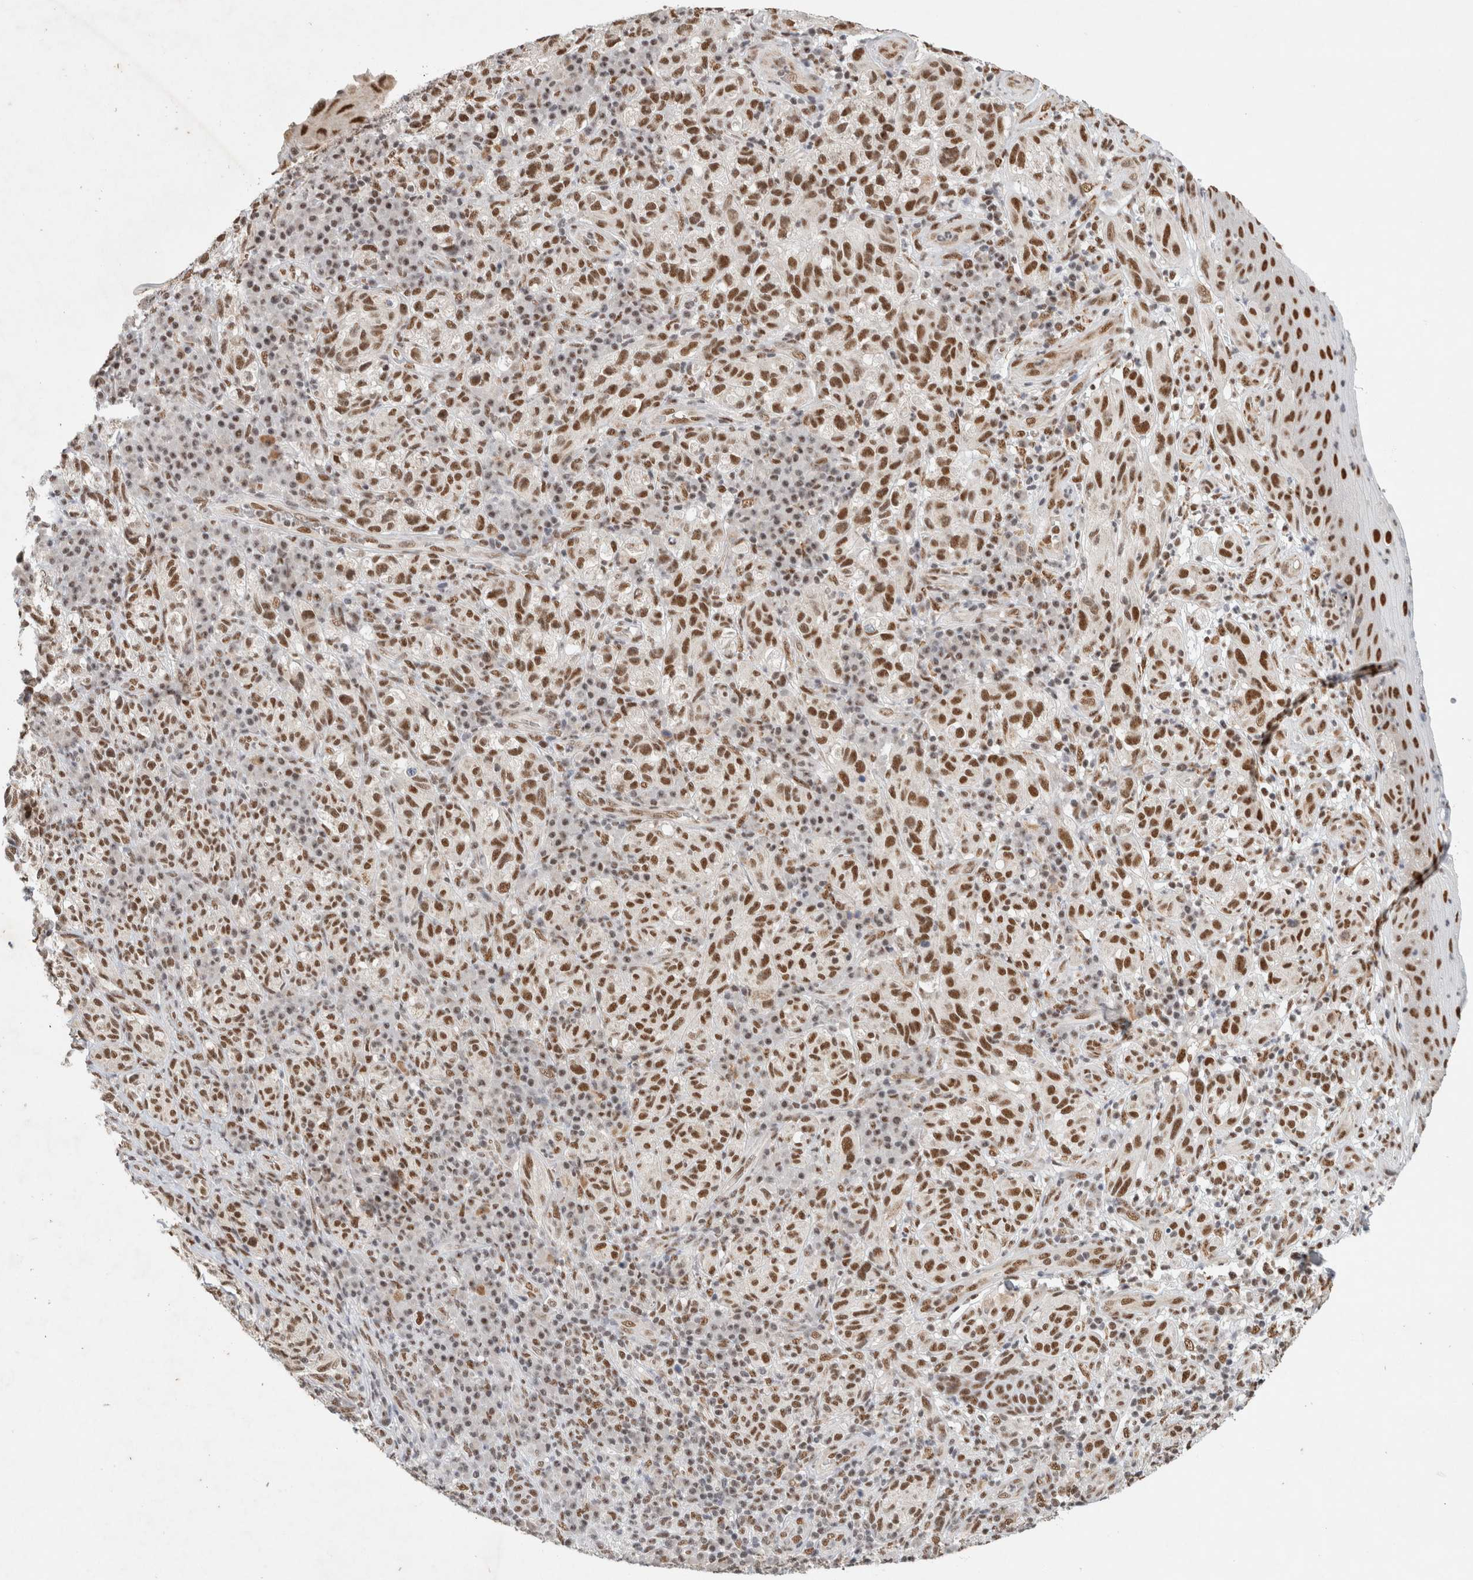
{"staining": {"intensity": "moderate", "quantity": ">75%", "location": "nuclear"}, "tissue": "melanoma", "cell_type": "Tumor cells", "image_type": "cancer", "snomed": [{"axis": "morphology", "description": "Malignant melanoma, NOS"}, {"axis": "topography", "description": "Skin"}], "caption": "Immunohistochemistry (IHC) of melanoma demonstrates medium levels of moderate nuclear staining in approximately >75% of tumor cells. (DAB (3,3'-diaminobenzidine) IHC with brightfield microscopy, high magnification).", "gene": "DDX42", "patient": {"sex": "female", "age": 73}}